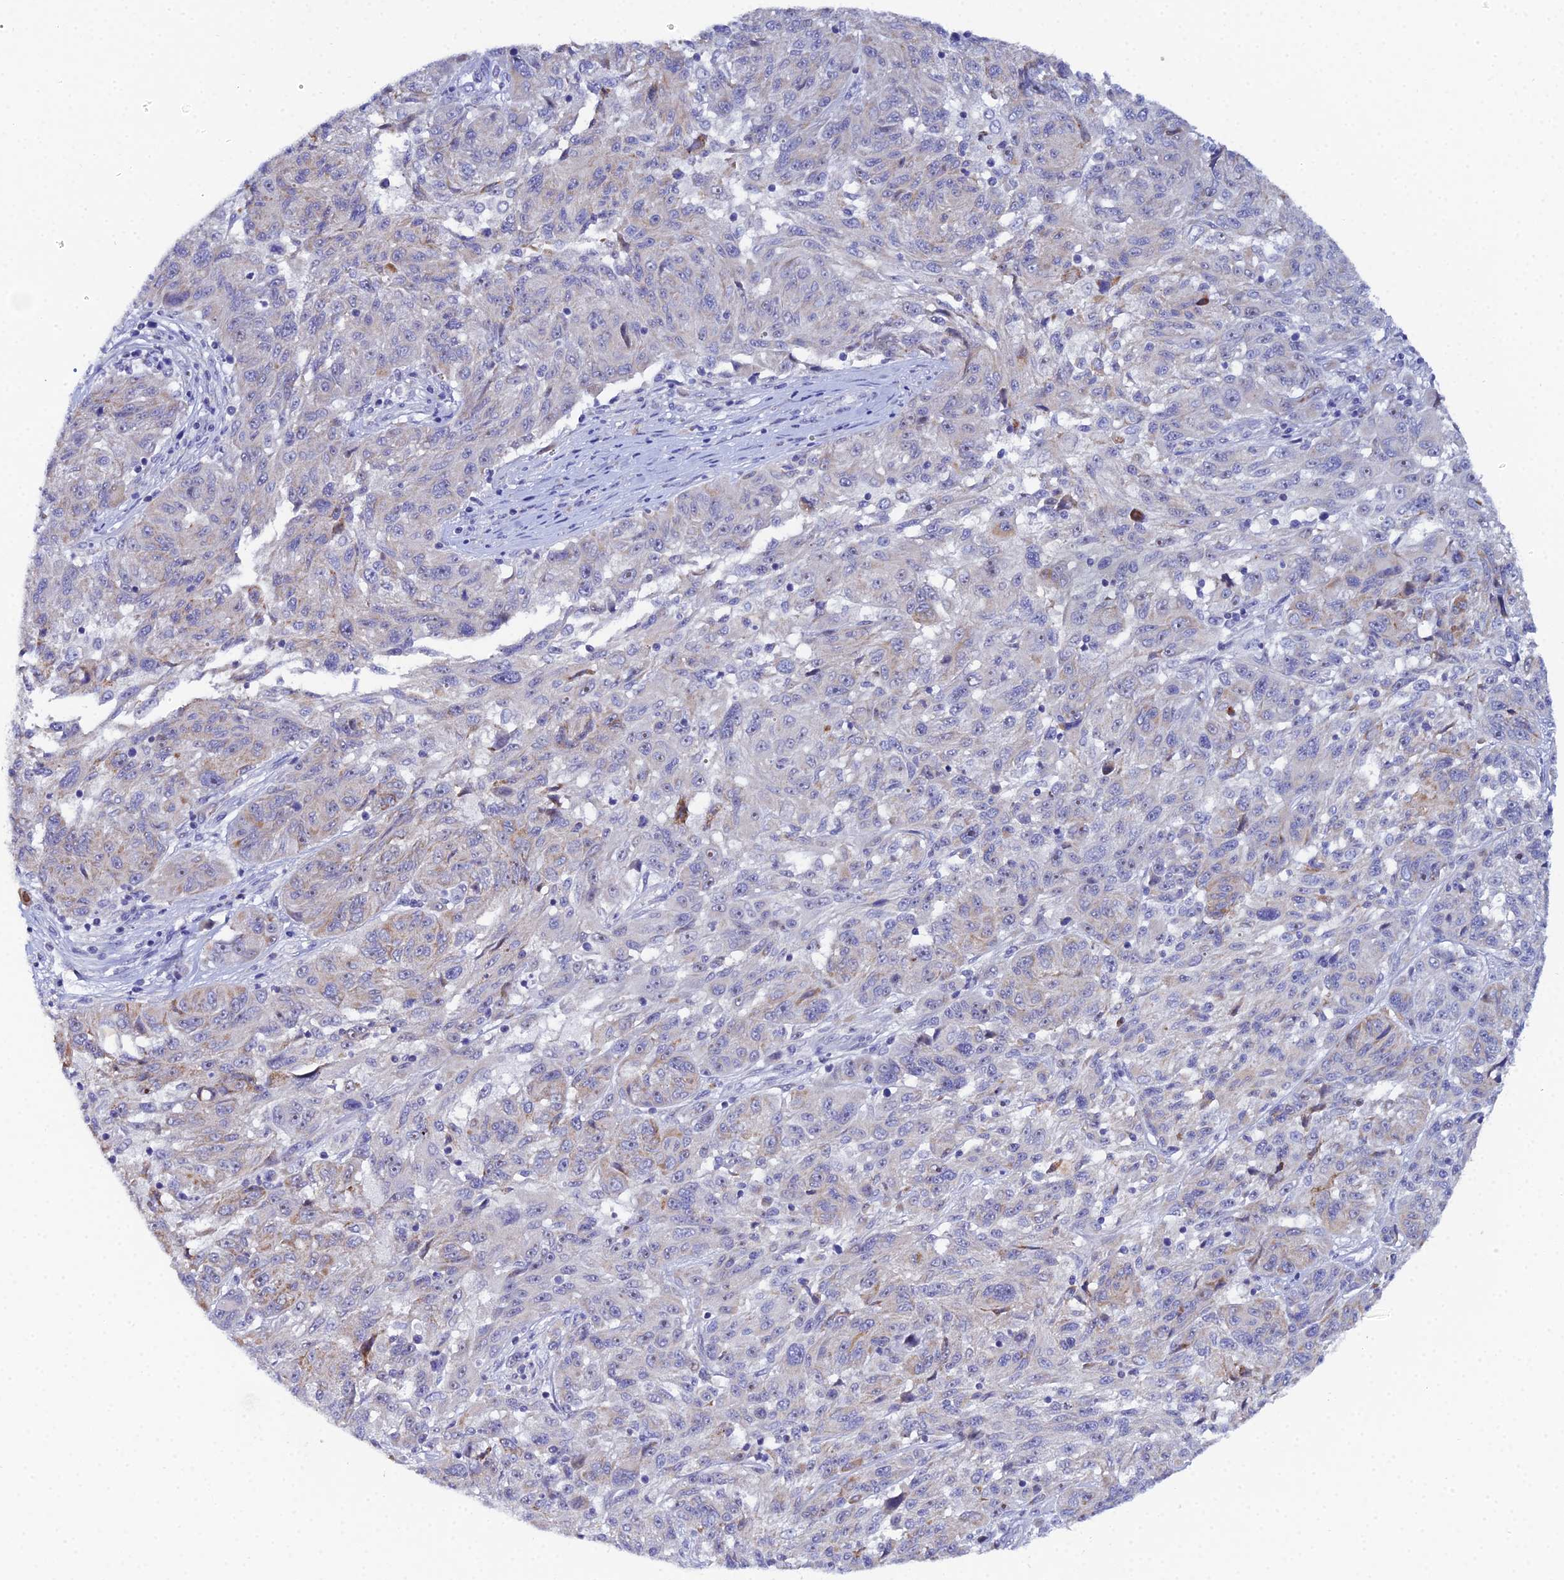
{"staining": {"intensity": "weak", "quantity": "<25%", "location": "cytoplasmic/membranous"}, "tissue": "melanoma", "cell_type": "Tumor cells", "image_type": "cancer", "snomed": [{"axis": "morphology", "description": "Malignant melanoma, NOS"}, {"axis": "topography", "description": "Skin"}], "caption": "Protein analysis of malignant melanoma displays no significant expression in tumor cells.", "gene": "PLPP4", "patient": {"sex": "male", "age": 53}}